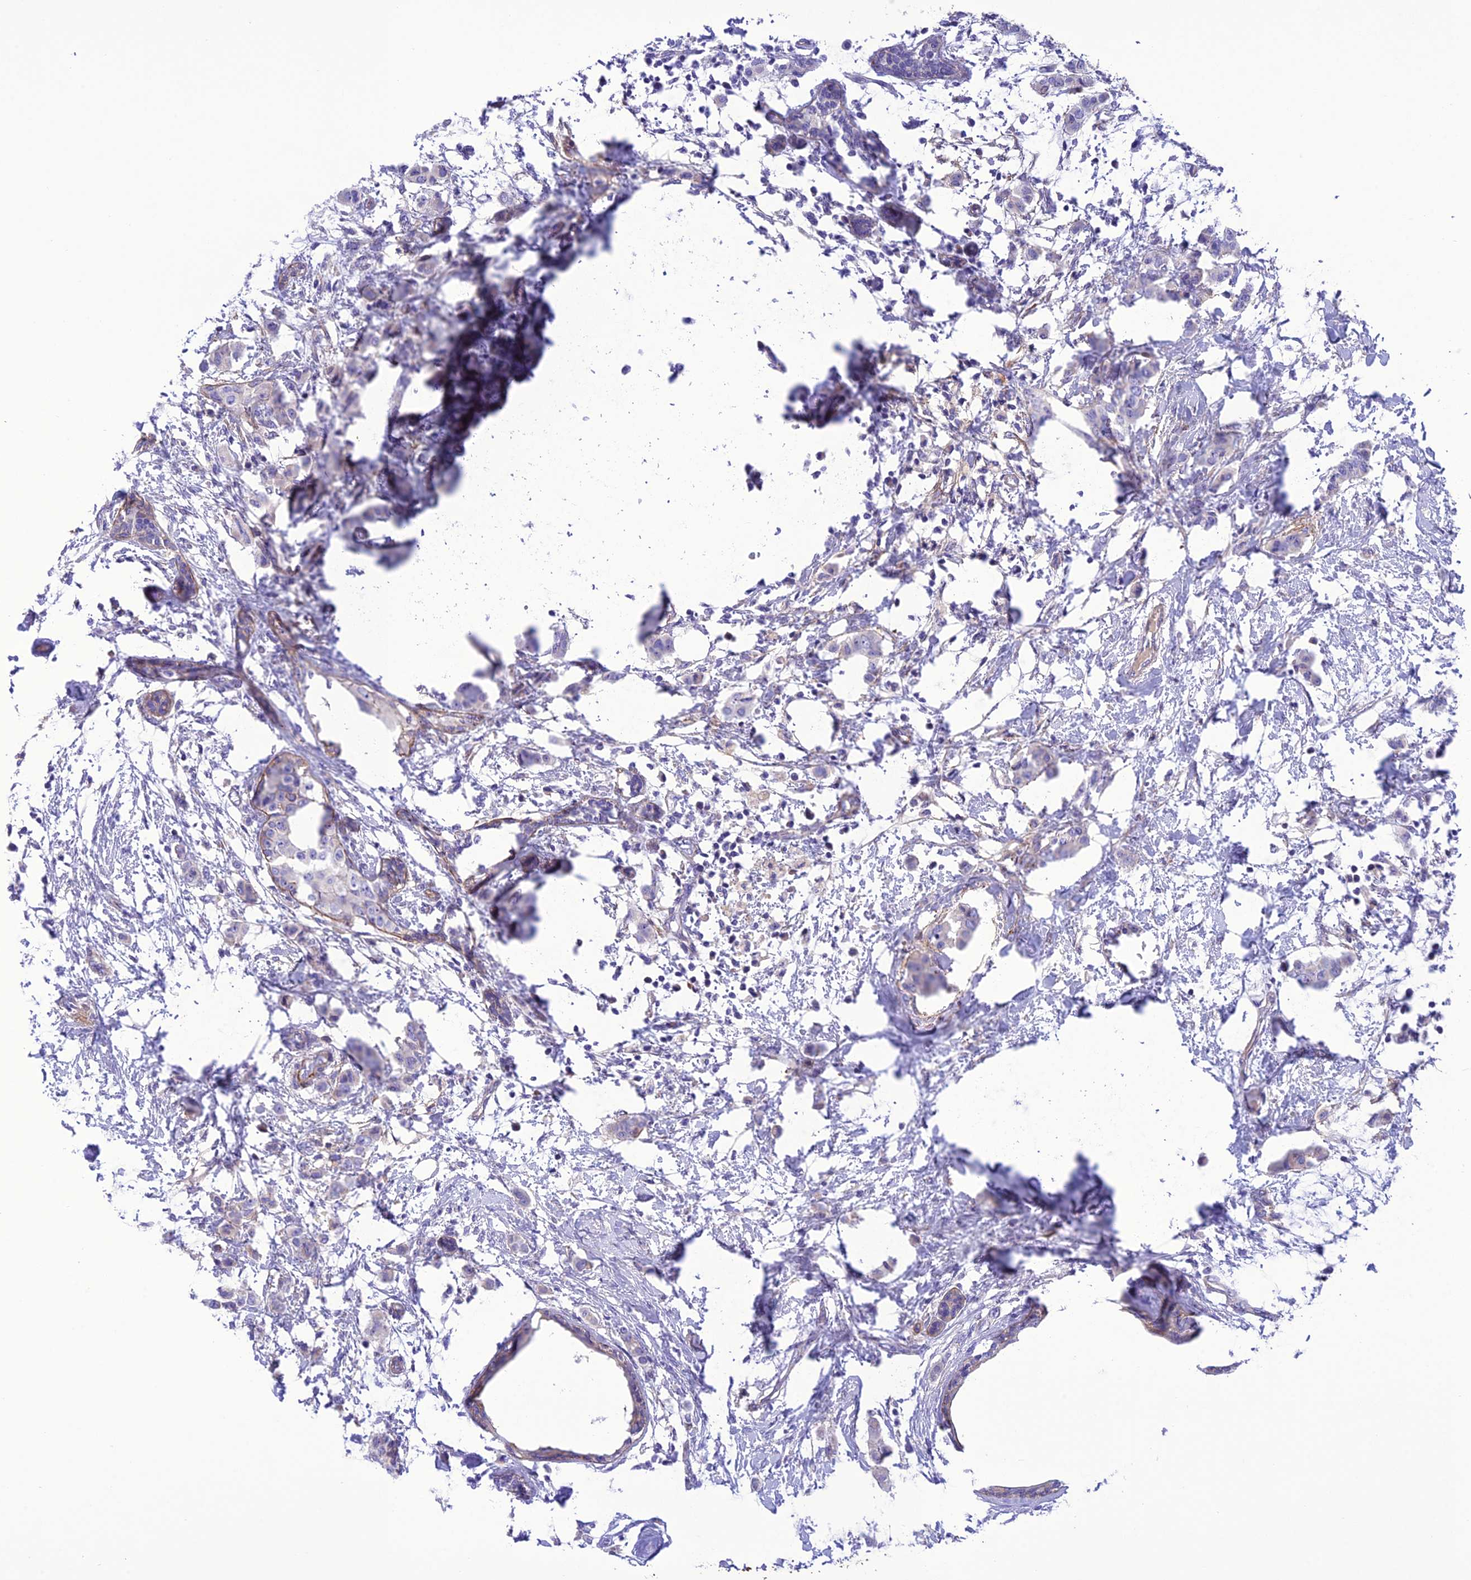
{"staining": {"intensity": "negative", "quantity": "none", "location": "none"}, "tissue": "breast cancer", "cell_type": "Tumor cells", "image_type": "cancer", "snomed": [{"axis": "morphology", "description": "Duct carcinoma"}, {"axis": "topography", "description": "Breast"}], "caption": "Immunohistochemistry photomicrograph of neoplastic tissue: human intraductal carcinoma (breast) stained with DAB (3,3'-diaminobenzidine) reveals no significant protein expression in tumor cells.", "gene": "FRA10AC1", "patient": {"sex": "female", "age": 40}}